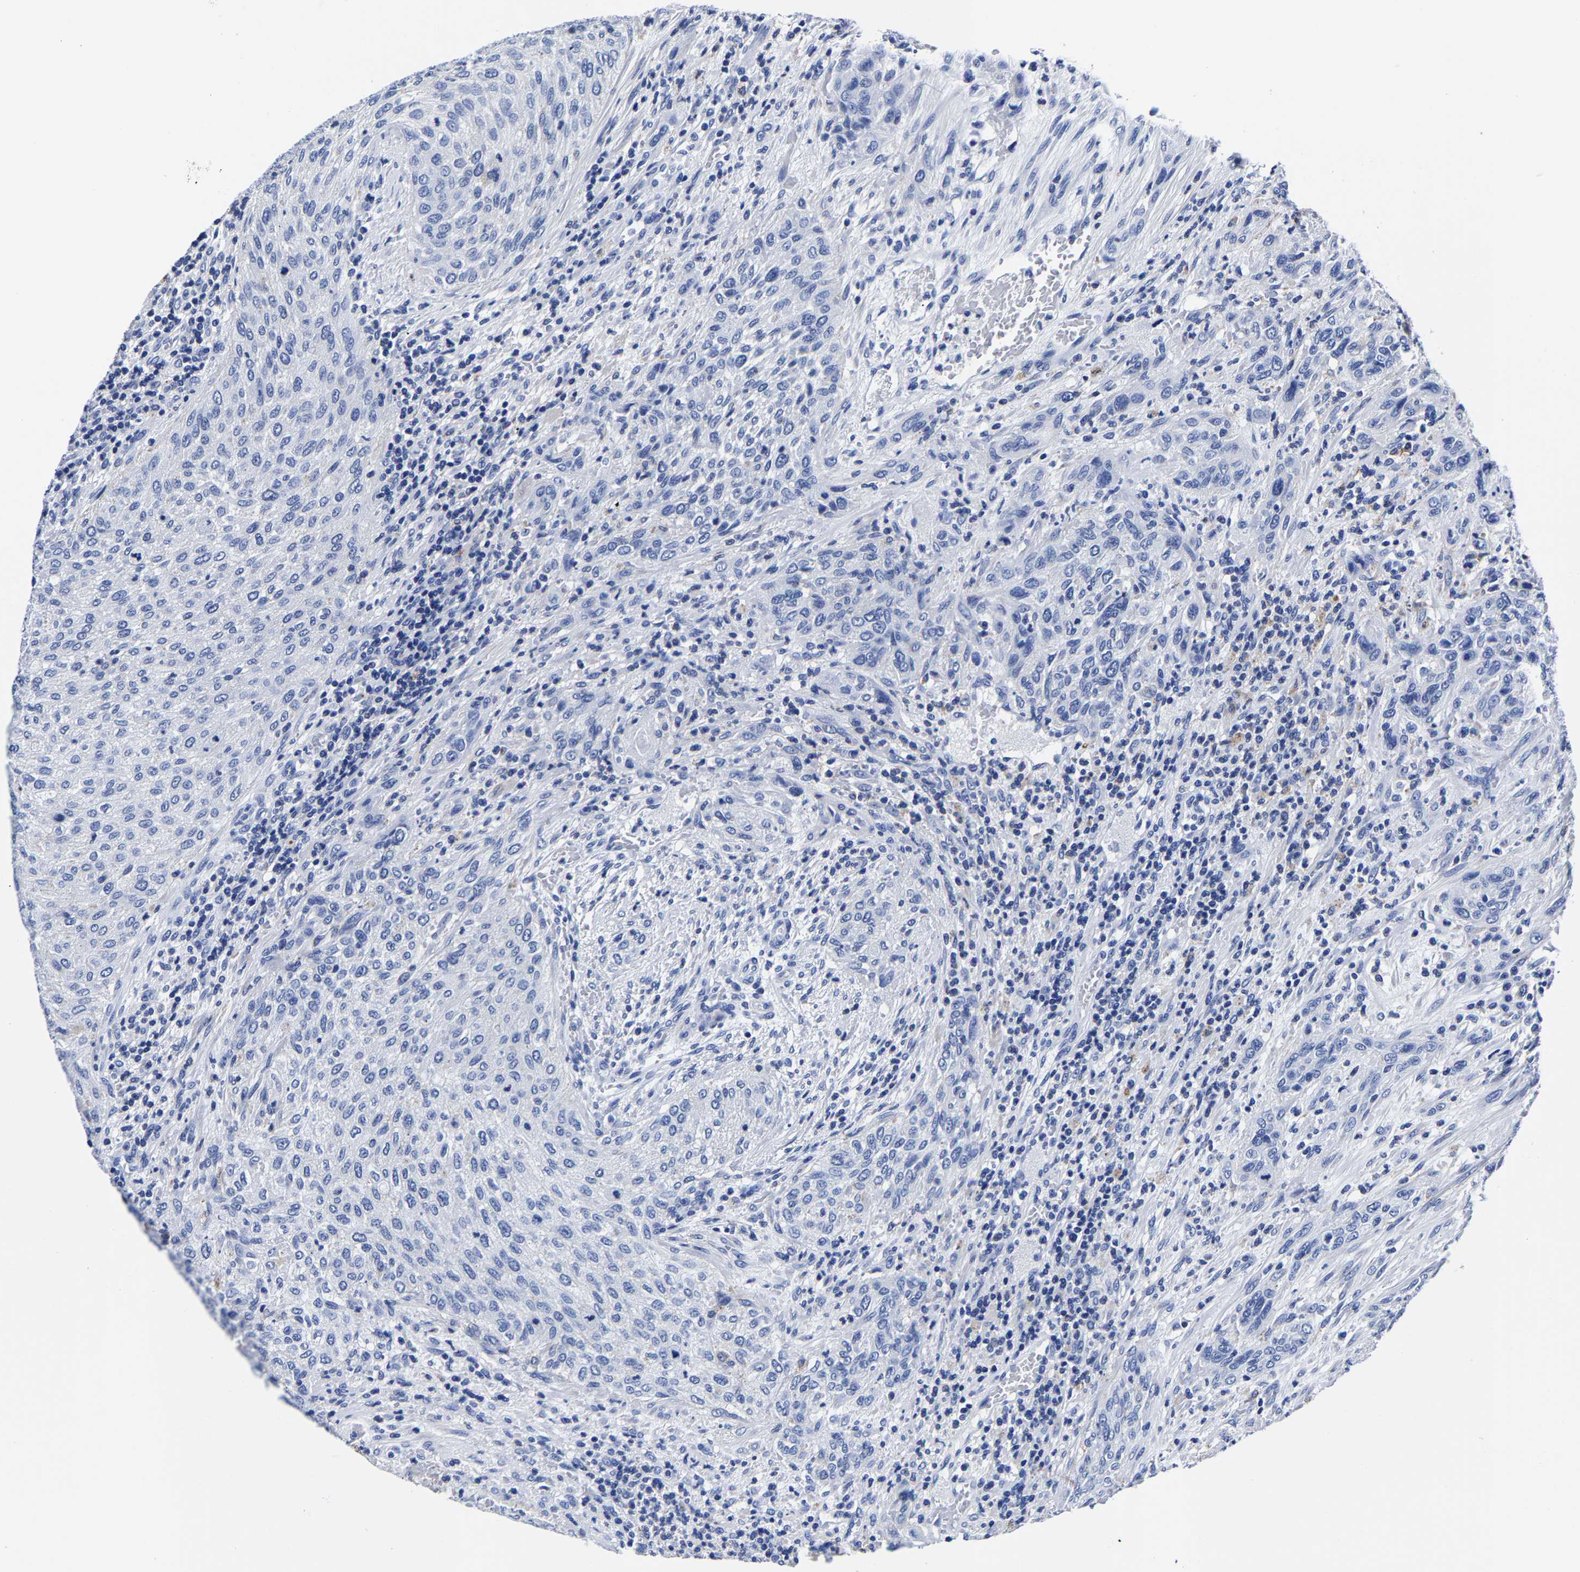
{"staining": {"intensity": "negative", "quantity": "none", "location": "none"}, "tissue": "urothelial cancer", "cell_type": "Tumor cells", "image_type": "cancer", "snomed": [{"axis": "morphology", "description": "Urothelial carcinoma, Low grade"}, {"axis": "morphology", "description": "Urothelial carcinoma, High grade"}, {"axis": "topography", "description": "Urinary bladder"}], "caption": "Image shows no significant protein staining in tumor cells of urothelial cancer.", "gene": "CPA2", "patient": {"sex": "male", "age": 35}}